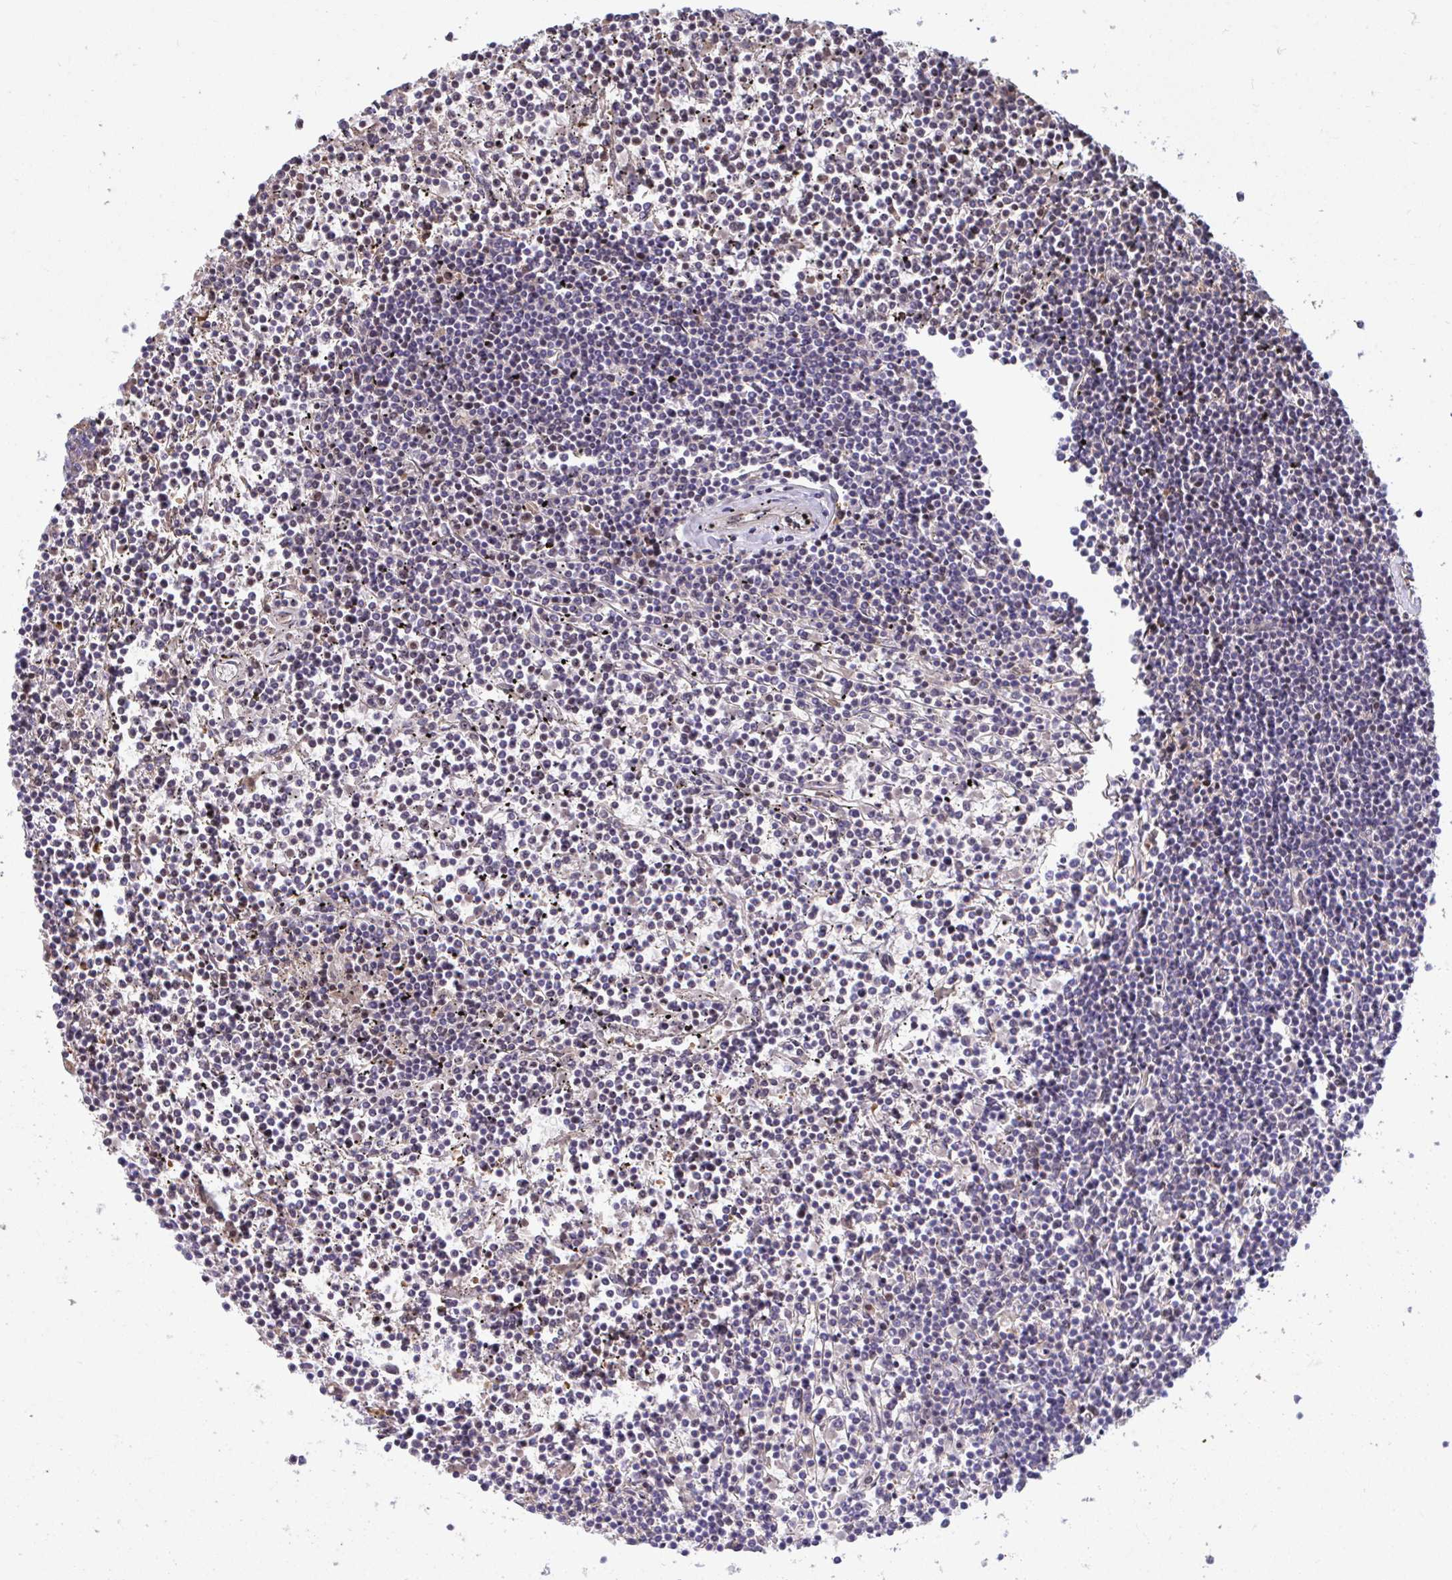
{"staining": {"intensity": "weak", "quantity": "25%-75%", "location": "nuclear"}, "tissue": "lymphoma", "cell_type": "Tumor cells", "image_type": "cancer", "snomed": [{"axis": "morphology", "description": "Malignant lymphoma, non-Hodgkin's type, Low grade"}, {"axis": "topography", "description": "Spleen"}], "caption": "A brown stain shows weak nuclear staining of a protein in lymphoma tumor cells.", "gene": "CENPQ", "patient": {"sex": "female", "age": 19}}